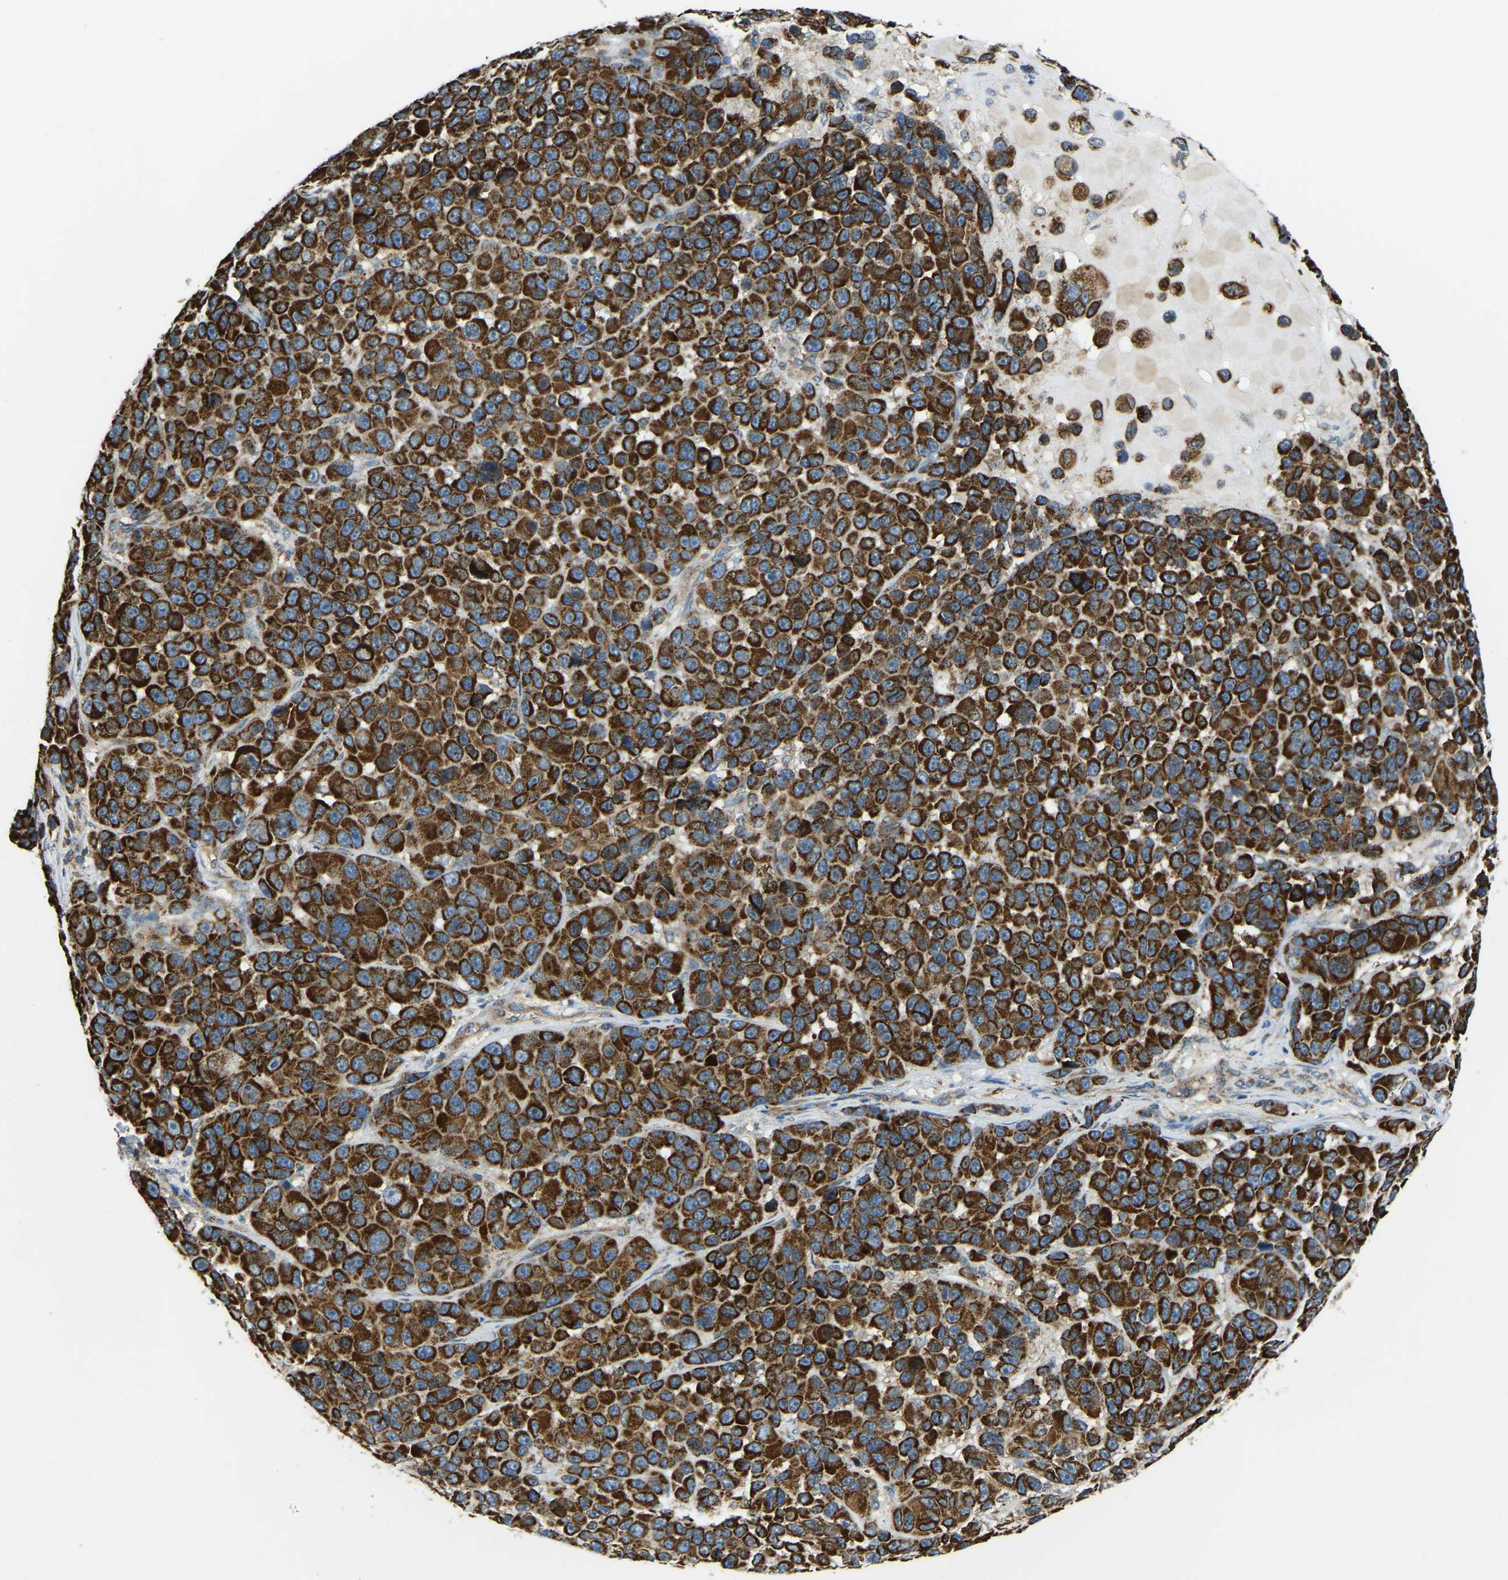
{"staining": {"intensity": "strong", "quantity": ">75%", "location": "cytoplasmic/membranous"}, "tissue": "melanoma", "cell_type": "Tumor cells", "image_type": "cancer", "snomed": [{"axis": "morphology", "description": "Malignant melanoma, NOS"}, {"axis": "topography", "description": "Skin"}], "caption": "An image of malignant melanoma stained for a protein displays strong cytoplasmic/membranous brown staining in tumor cells.", "gene": "PSMD7", "patient": {"sex": "male", "age": 53}}